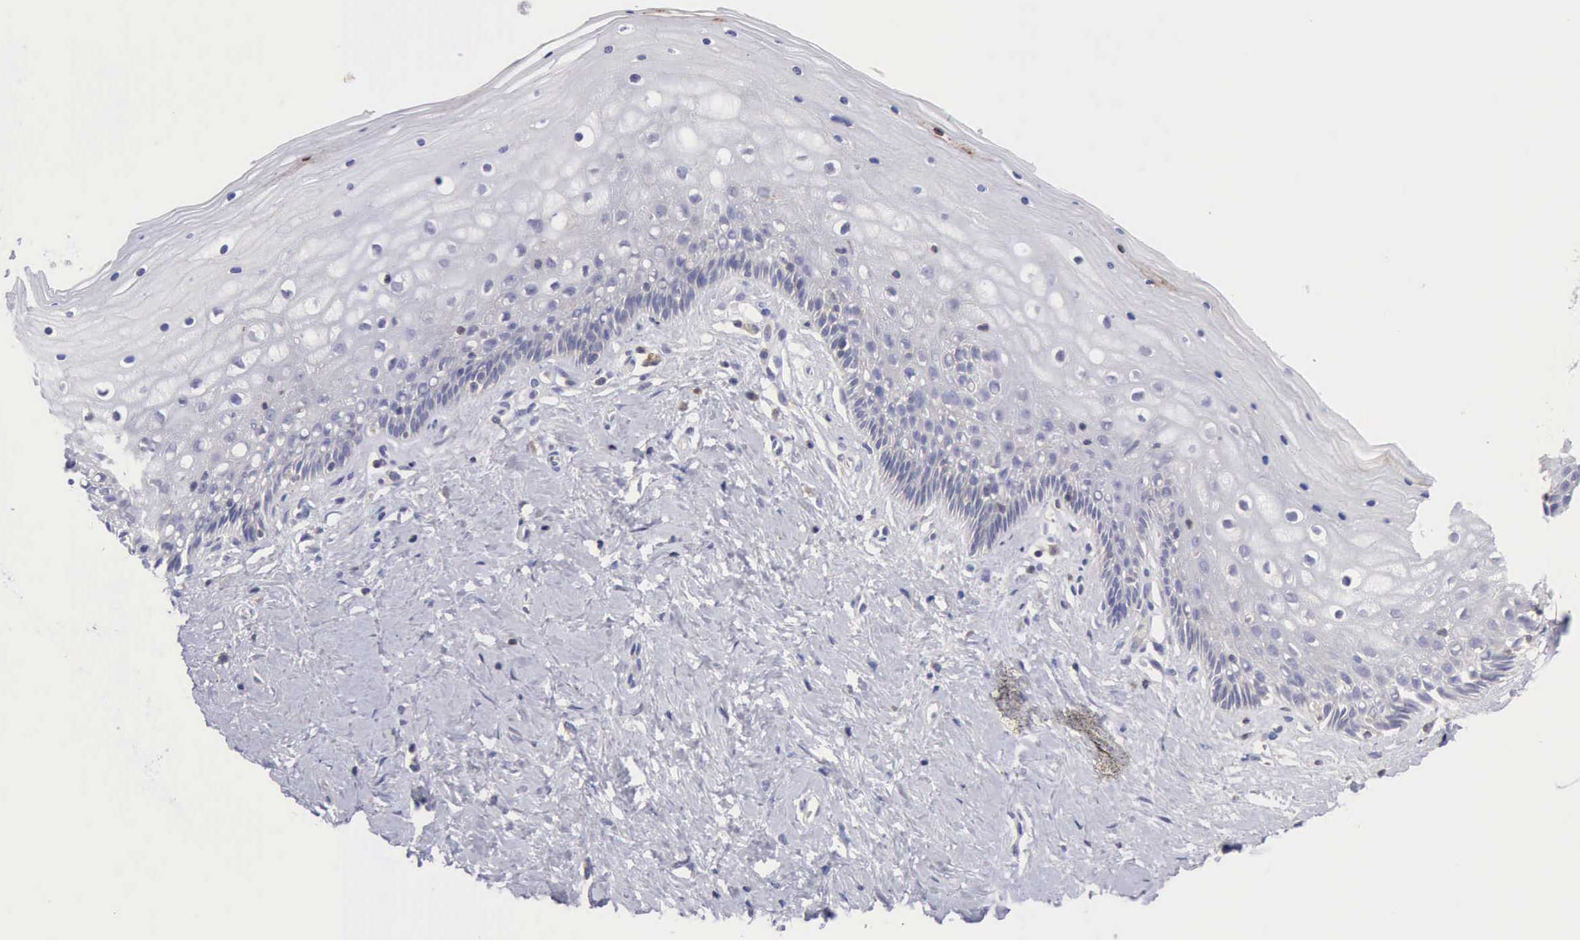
{"staining": {"intensity": "negative", "quantity": "none", "location": "none"}, "tissue": "vagina", "cell_type": "Squamous epithelial cells", "image_type": "normal", "snomed": [{"axis": "morphology", "description": "Normal tissue, NOS"}, {"axis": "topography", "description": "Vagina"}], "caption": "Squamous epithelial cells show no significant protein staining in normal vagina. (Brightfield microscopy of DAB immunohistochemistry at high magnification).", "gene": "SASH3", "patient": {"sex": "female", "age": 46}}